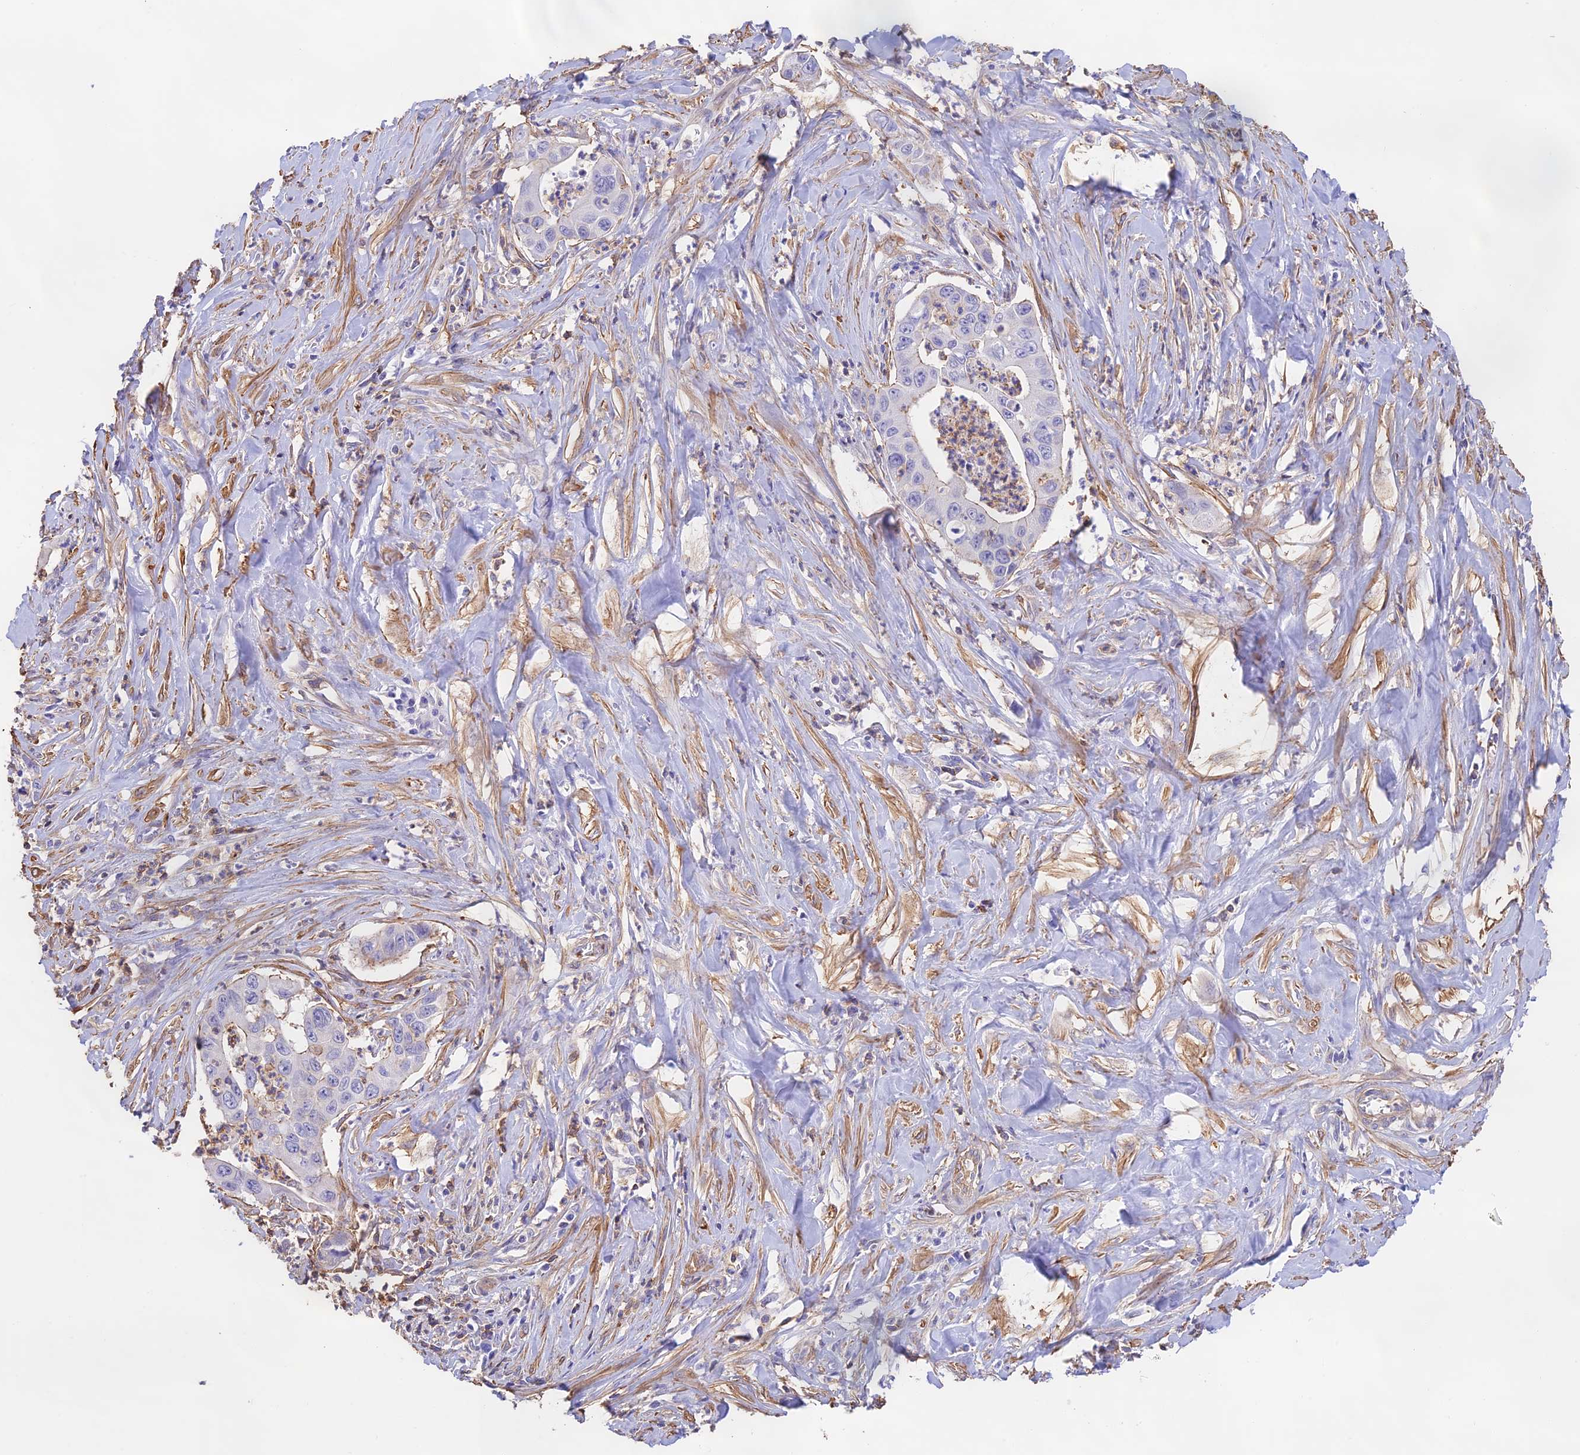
{"staining": {"intensity": "negative", "quantity": "none", "location": "none"}, "tissue": "pancreatic cancer", "cell_type": "Tumor cells", "image_type": "cancer", "snomed": [{"axis": "morphology", "description": "Adenocarcinoma, NOS"}, {"axis": "topography", "description": "Pancreas"}], "caption": "Tumor cells are negative for protein expression in human pancreatic cancer (adenocarcinoma). Nuclei are stained in blue.", "gene": "DENND1C", "patient": {"sex": "male", "age": 73}}